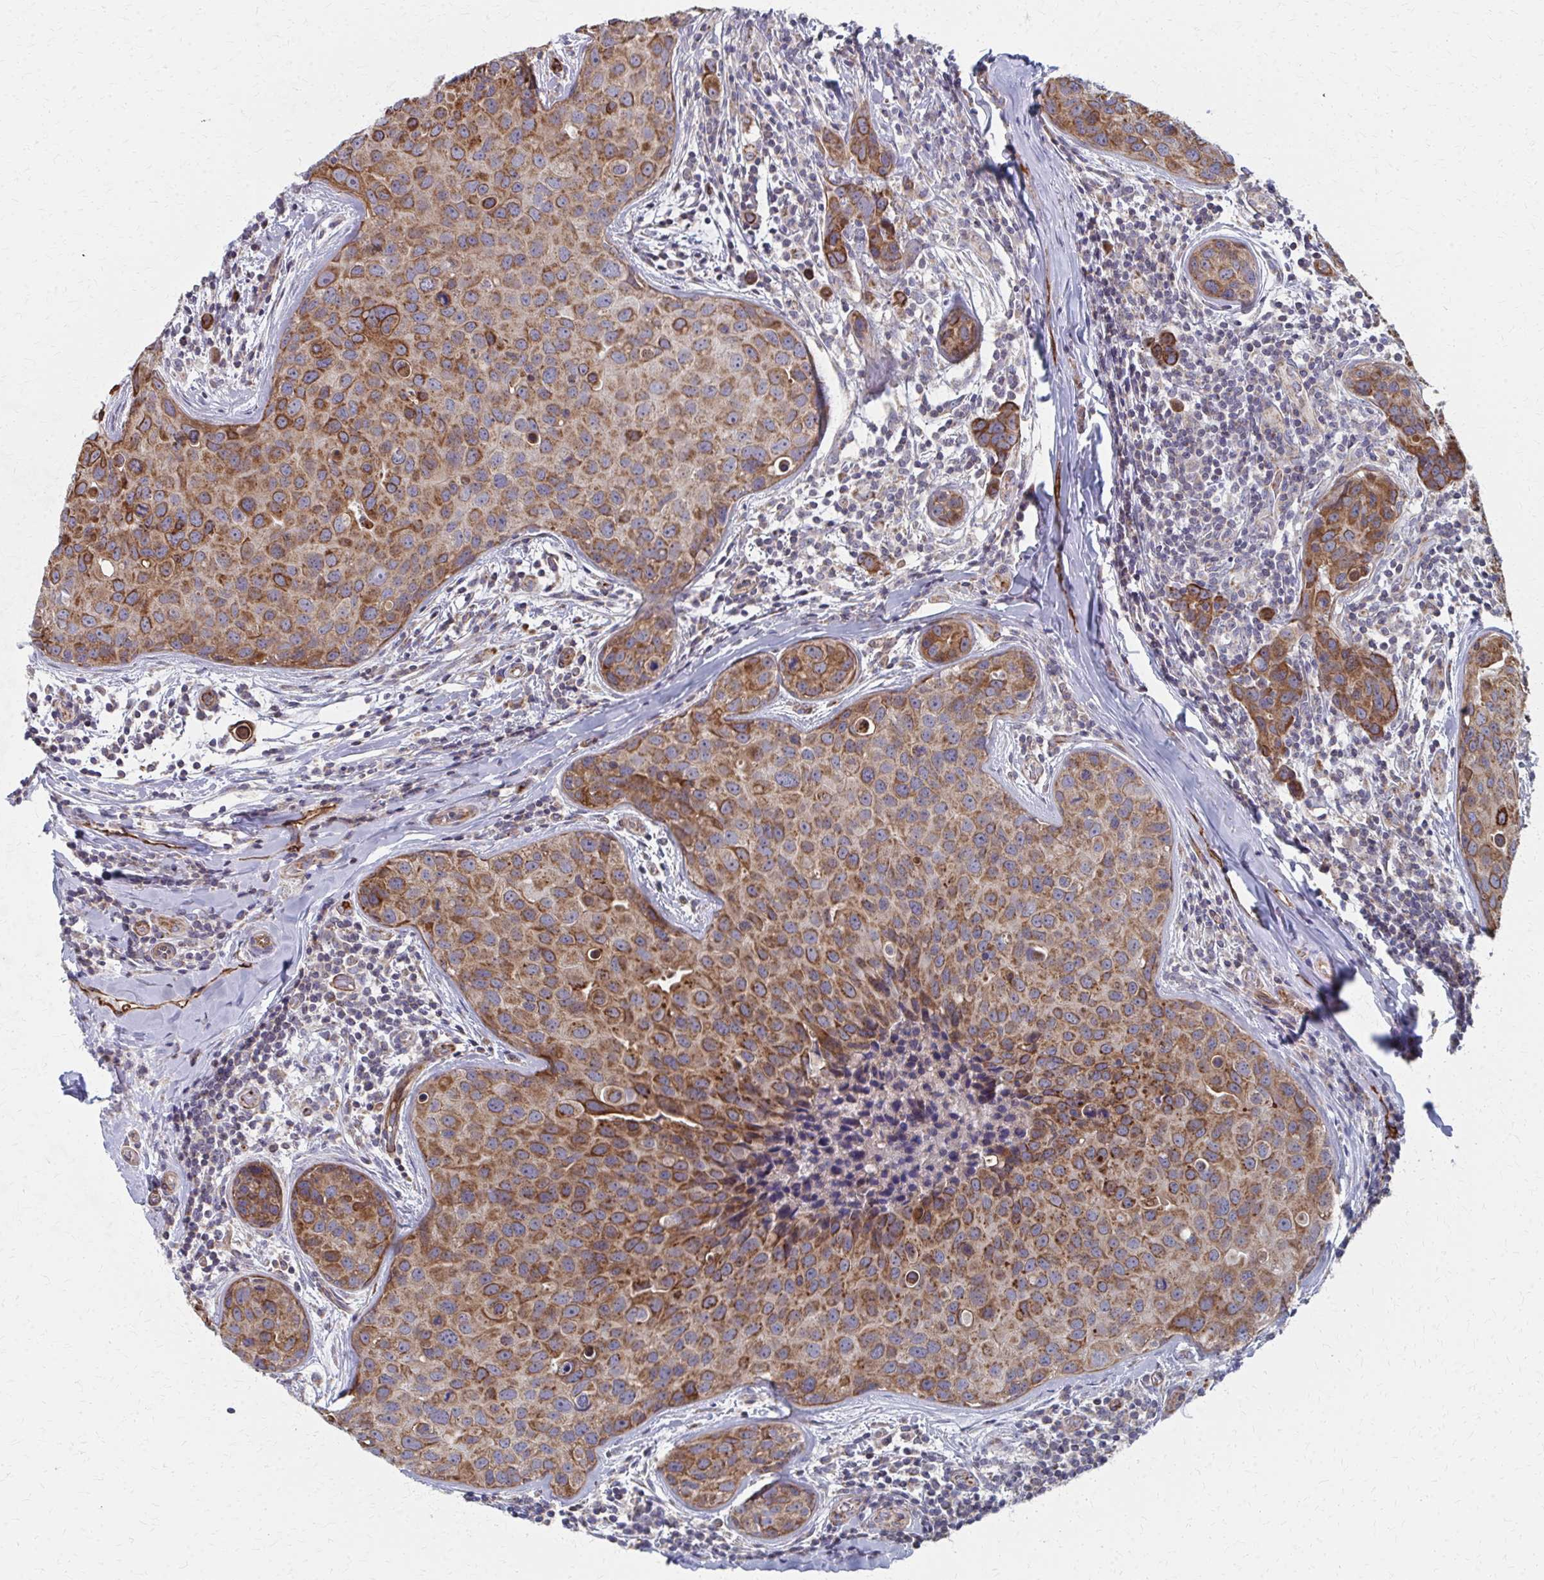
{"staining": {"intensity": "moderate", "quantity": ">75%", "location": "cytoplasmic/membranous"}, "tissue": "breast cancer", "cell_type": "Tumor cells", "image_type": "cancer", "snomed": [{"axis": "morphology", "description": "Duct carcinoma"}, {"axis": "topography", "description": "Breast"}], "caption": "Tumor cells show moderate cytoplasmic/membranous staining in approximately >75% of cells in breast cancer (intraductal carcinoma).", "gene": "FAHD1", "patient": {"sex": "female", "age": 24}}